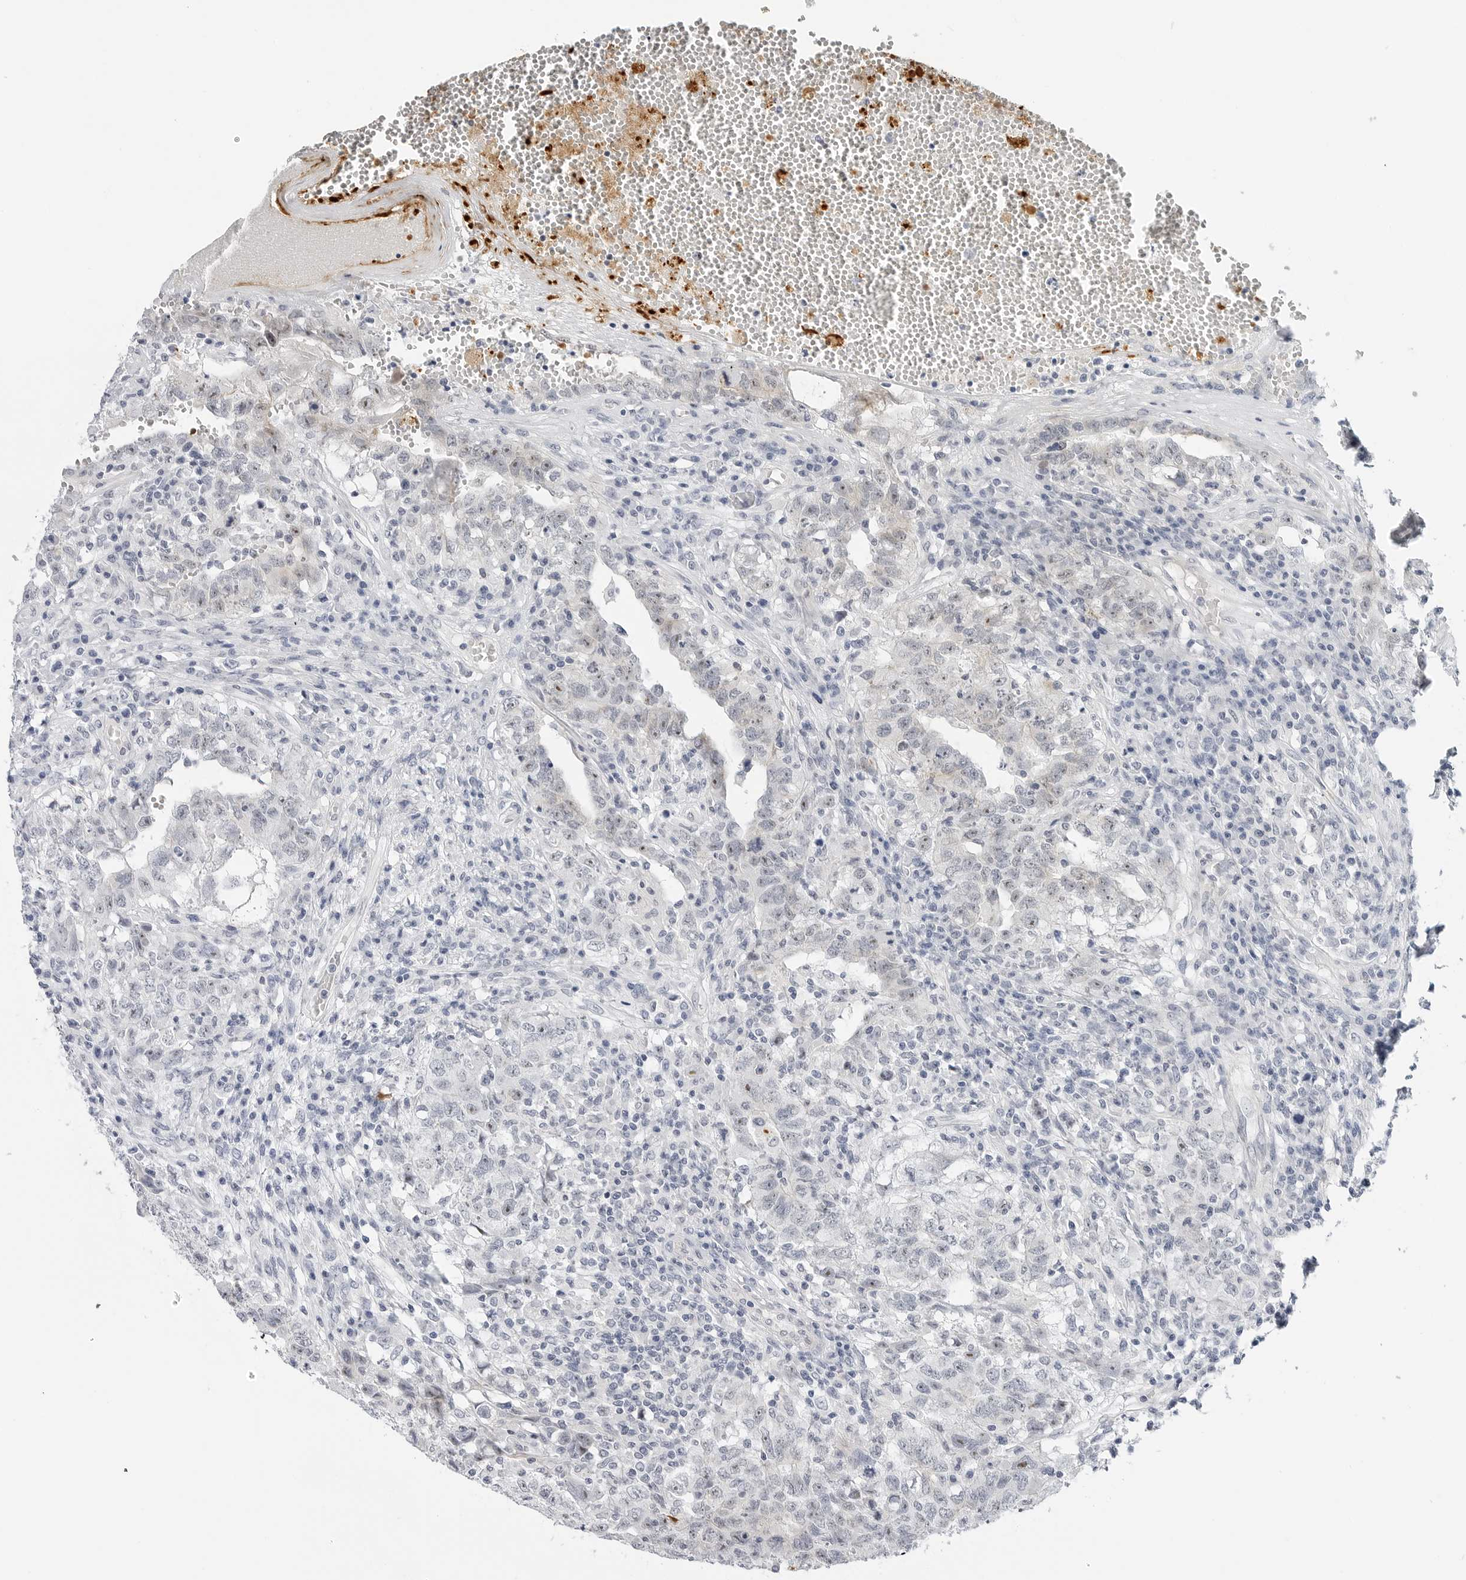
{"staining": {"intensity": "negative", "quantity": "none", "location": "none"}, "tissue": "testis cancer", "cell_type": "Tumor cells", "image_type": "cancer", "snomed": [{"axis": "morphology", "description": "Carcinoma, Embryonal, NOS"}, {"axis": "topography", "description": "Testis"}], "caption": "Immunohistochemistry (IHC) micrograph of neoplastic tissue: testis cancer stained with DAB (3,3'-diaminobenzidine) demonstrates no significant protein staining in tumor cells. (DAB IHC with hematoxylin counter stain).", "gene": "MAP2K5", "patient": {"sex": "male", "age": 26}}